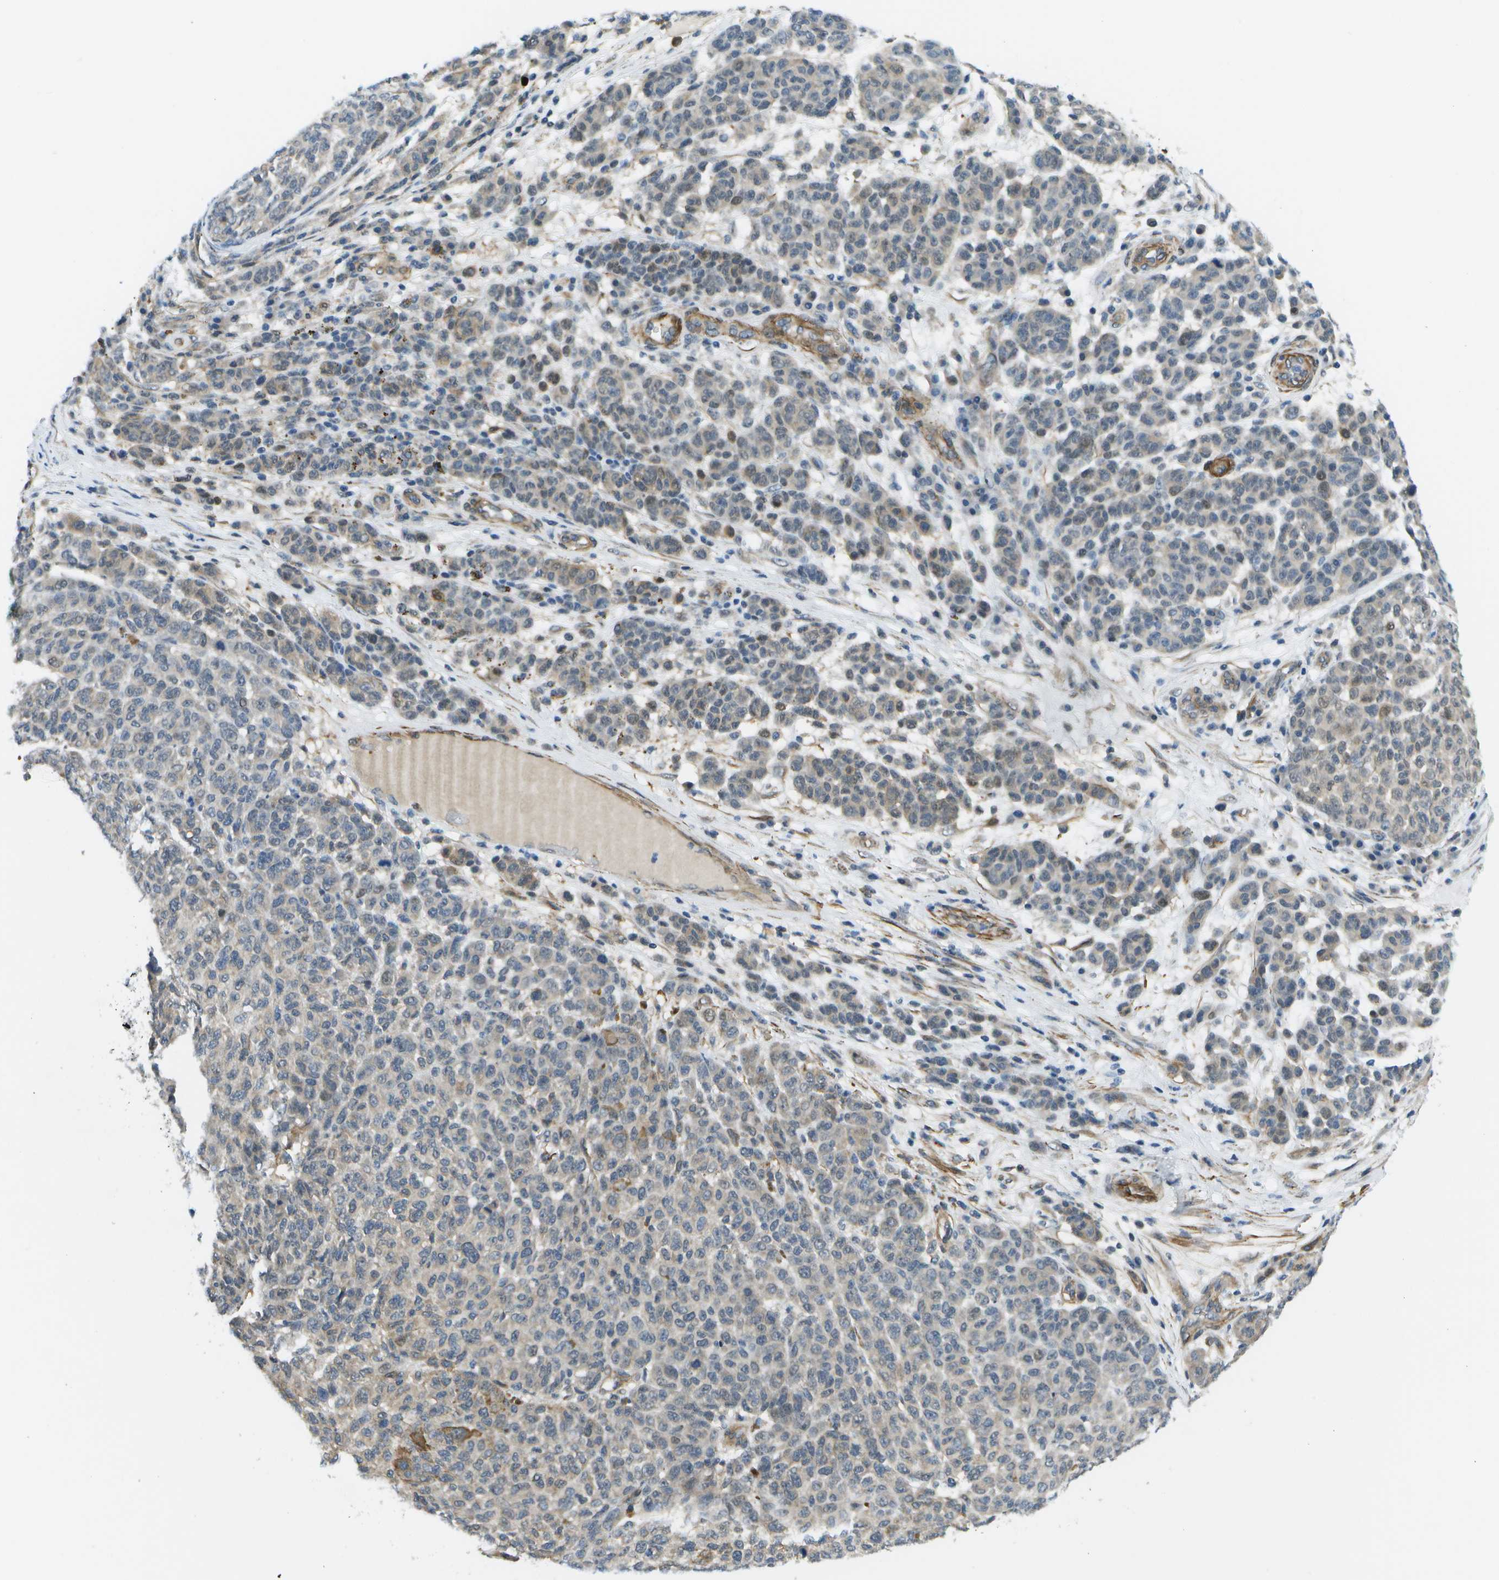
{"staining": {"intensity": "moderate", "quantity": "<25%", "location": "cytoplasmic/membranous"}, "tissue": "melanoma", "cell_type": "Tumor cells", "image_type": "cancer", "snomed": [{"axis": "morphology", "description": "Malignant melanoma, NOS"}, {"axis": "topography", "description": "Skin"}], "caption": "Protein expression analysis of malignant melanoma exhibits moderate cytoplasmic/membranous positivity in approximately <25% of tumor cells.", "gene": "KIAA0040", "patient": {"sex": "male", "age": 59}}